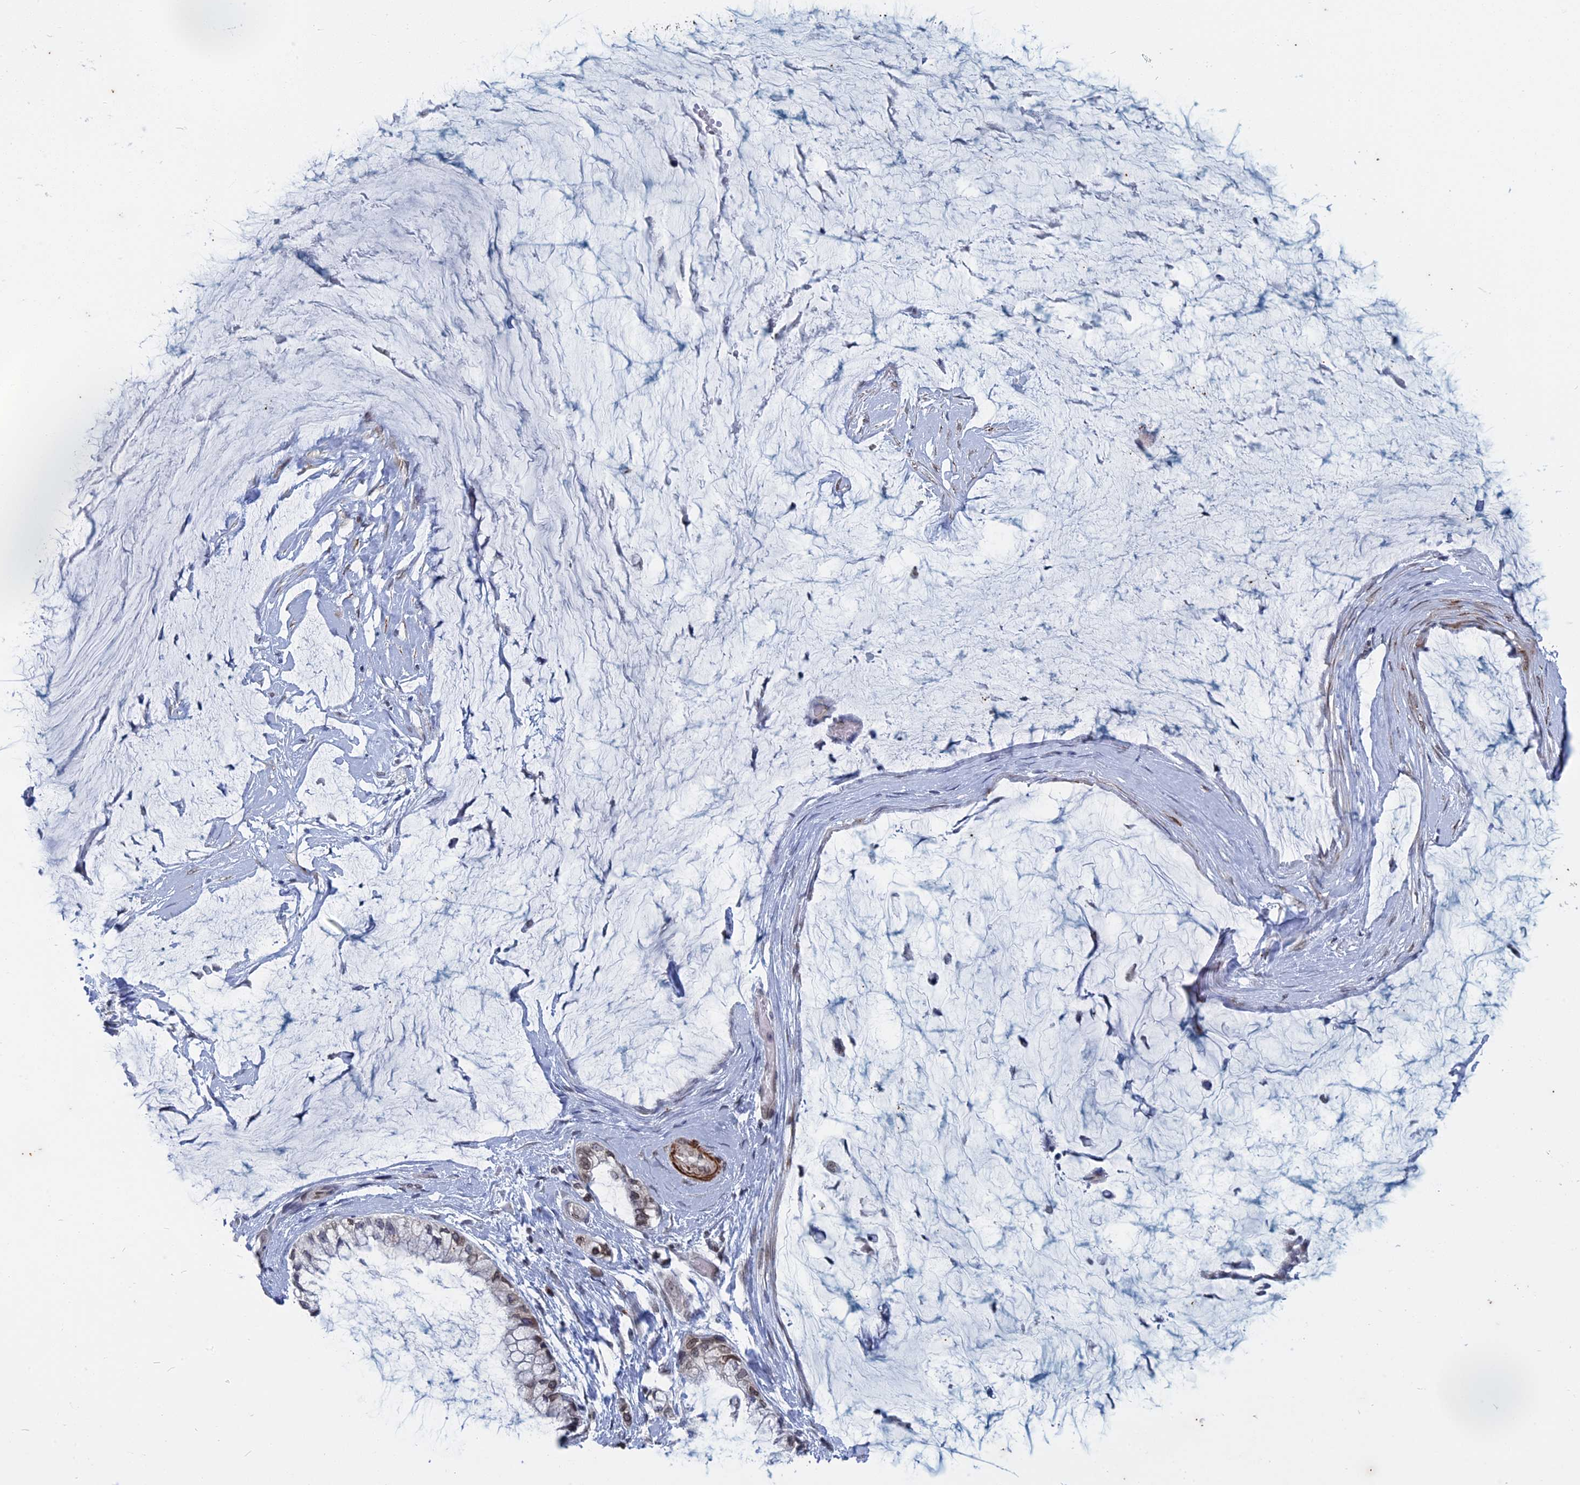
{"staining": {"intensity": "moderate", "quantity": ">75%", "location": "nuclear"}, "tissue": "ovarian cancer", "cell_type": "Tumor cells", "image_type": "cancer", "snomed": [{"axis": "morphology", "description": "Cystadenocarcinoma, mucinous, NOS"}, {"axis": "topography", "description": "Ovary"}], "caption": "A brown stain highlights moderate nuclear expression of a protein in human ovarian mucinous cystadenocarcinoma tumor cells.", "gene": "MTRF1", "patient": {"sex": "female", "age": 39}}